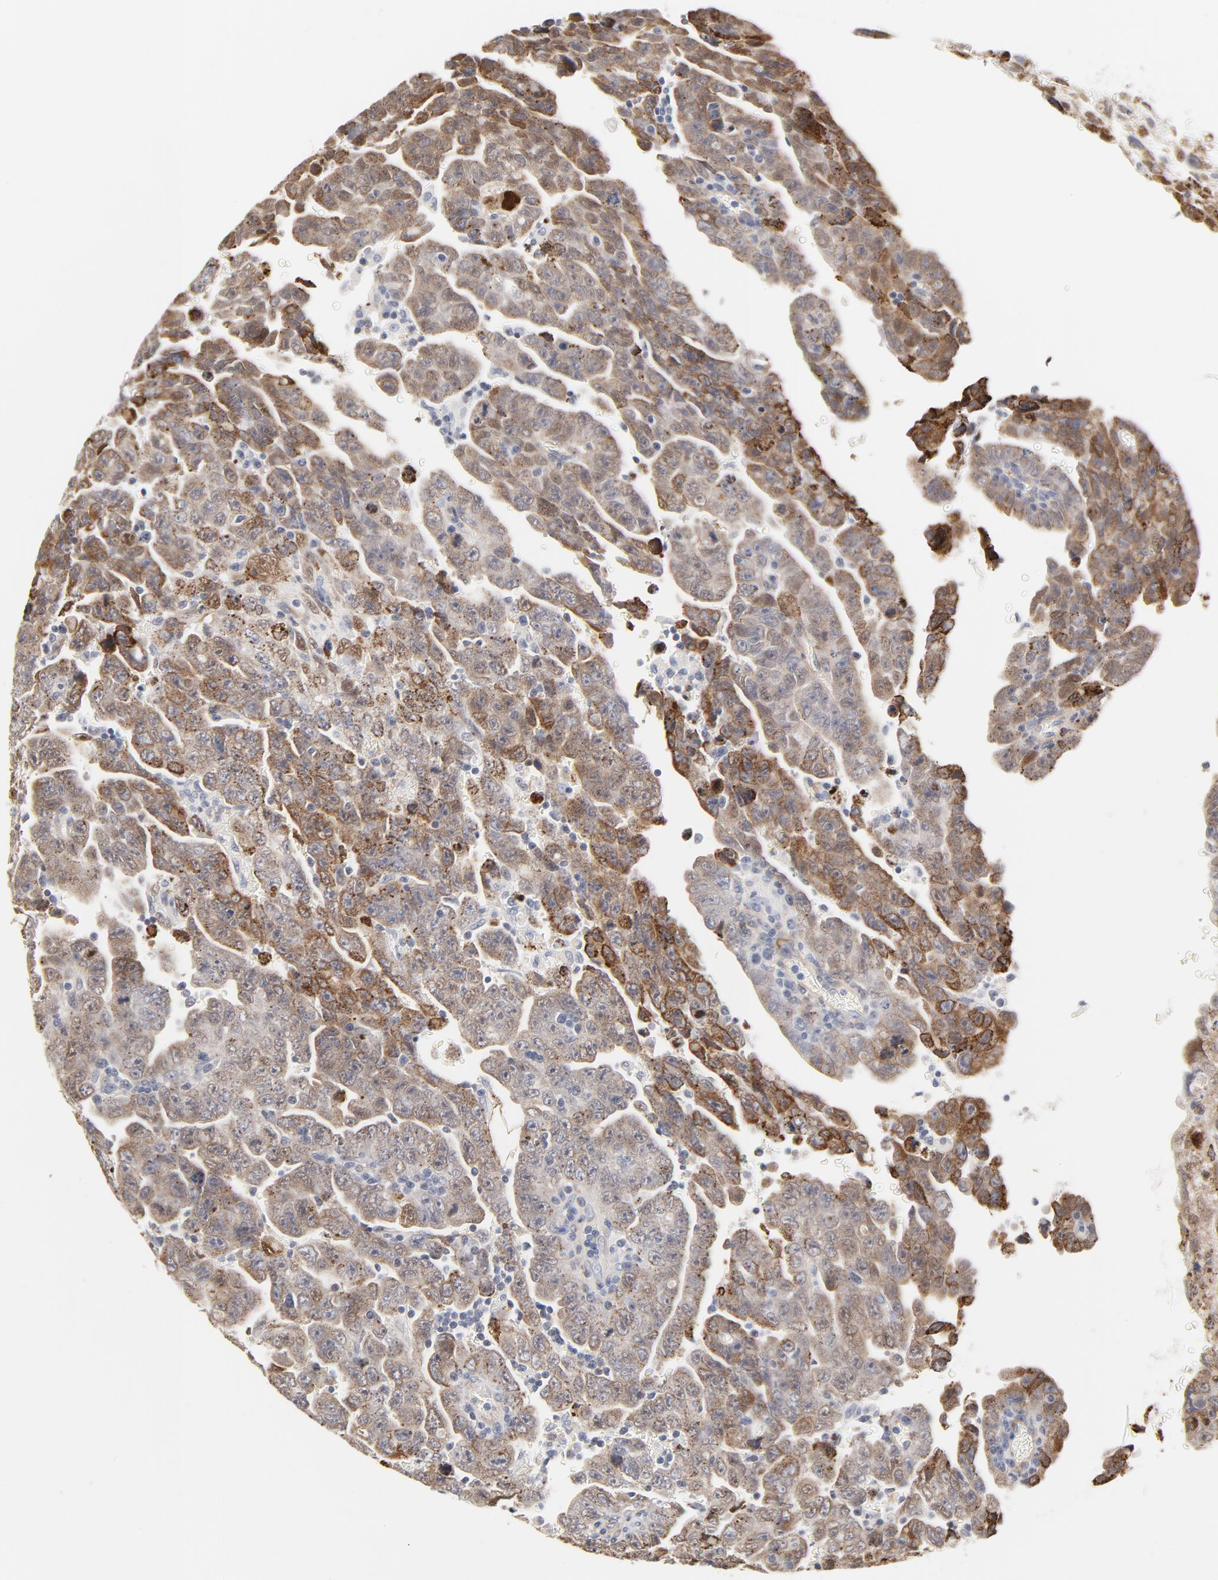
{"staining": {"intensity": "strong", "quantity": "25%-75%", "location": "cytoplasmic/membranous"}, "tissue": "testis cancer", "cell_type": "Tumor cells", "image_type": "cancer", "snomed": [{"axis": "morphology", "description": "Carcinoma, Embryonal, NOS"}, {"axis": "topography", "description": "Testis"}], "caption": "A high amount of strong cytoplasmic/membranous staining is present in about 25%-75% of tumor cells in testis cancer (embryonal carcinoma) tissue.", "gene": "MAGED4", "patient": {"sex": "male", "age": 28}}